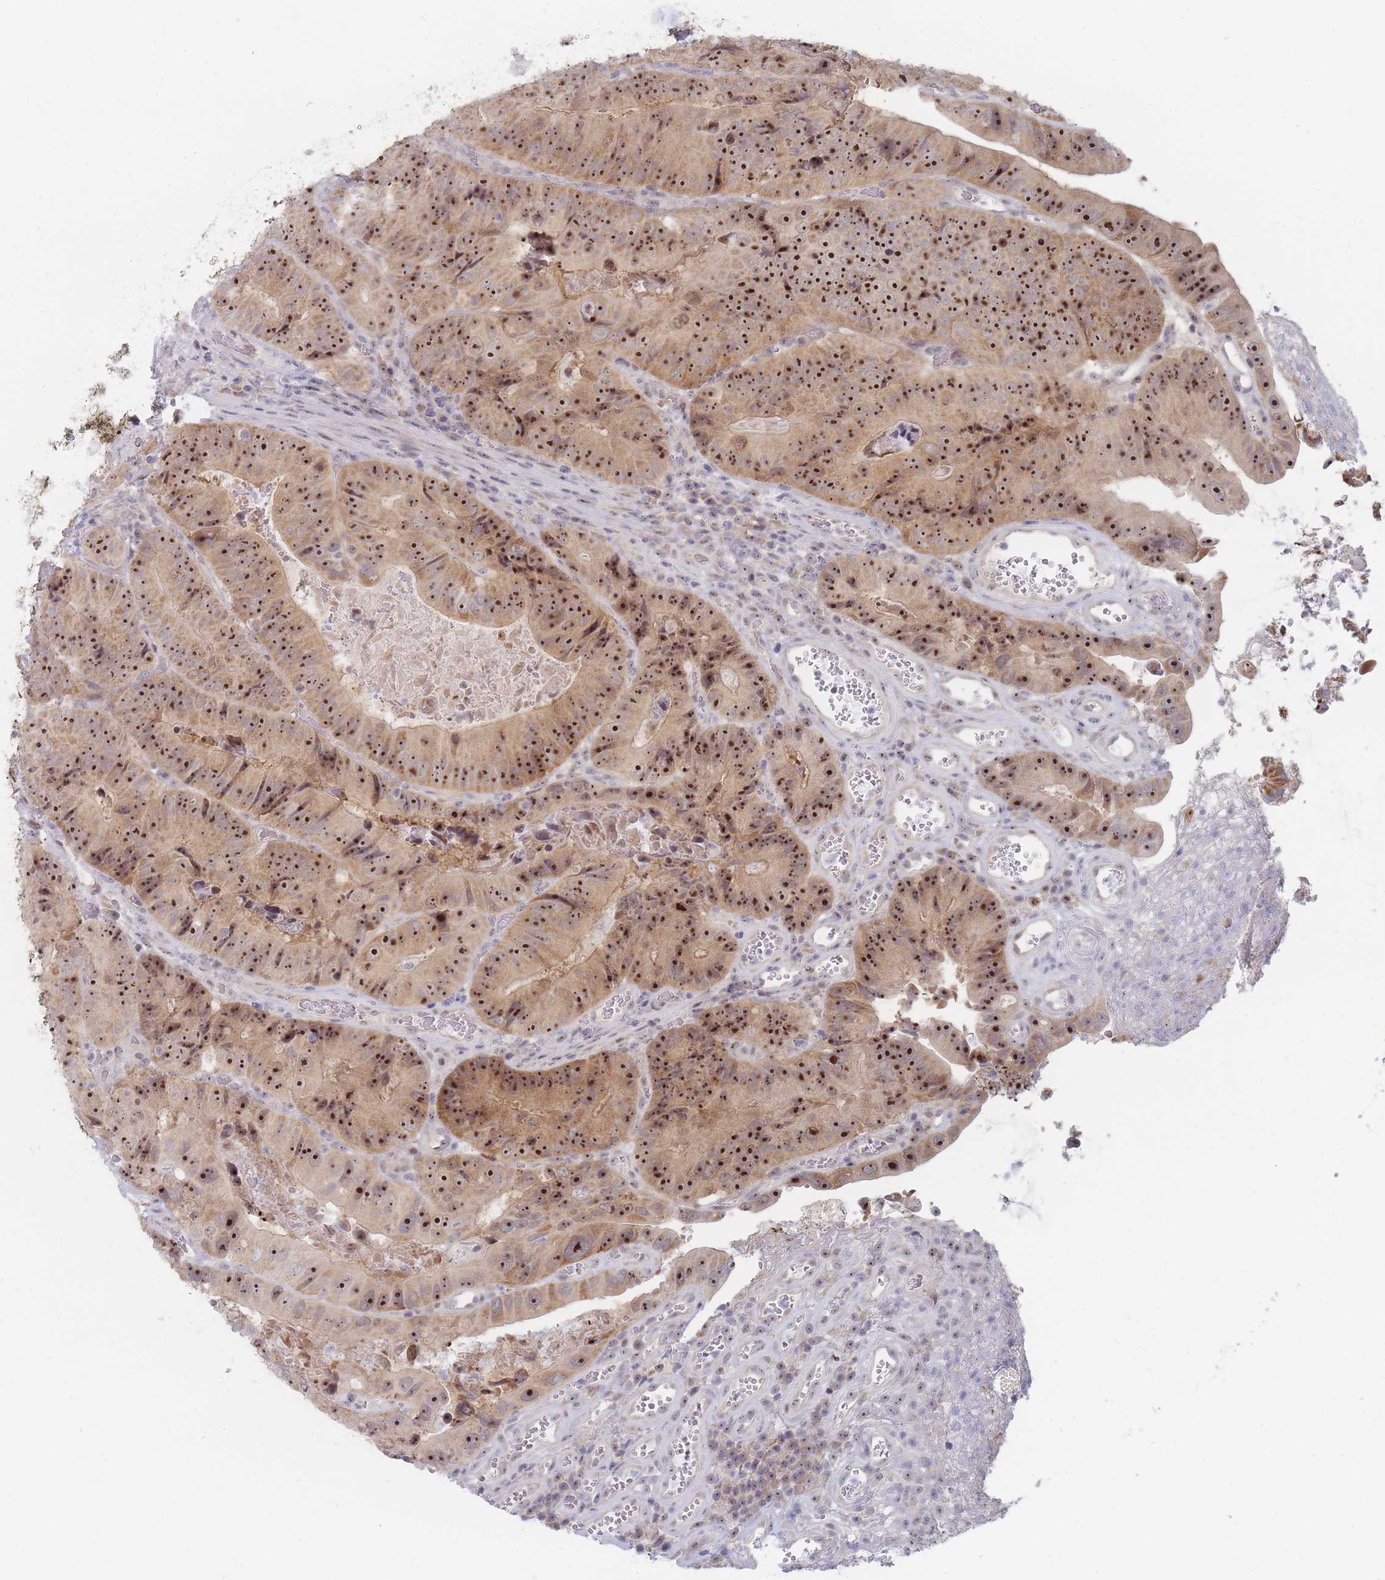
{"staining": {"intensity": "strong", "quantity": ">75%", "location": "cytoplasmic/membranous,nuclear"}, "tissue": "colorectal cancer", "cell_type": "Tumor cells", "image_type": "cancer", "snomed": [{"axis": "morphology", "description": "Adenocarcinoma, NOS"}, {"axis": "topography", "description": "Colon"}], "caption": "Colorectal adenocarcinoma stained for a protein shows strong cytoplasmic/membranous and nuclear positivity in tumor cells.", "gene": "RNF8", "patient": {"sex": "female", "age": 86}}